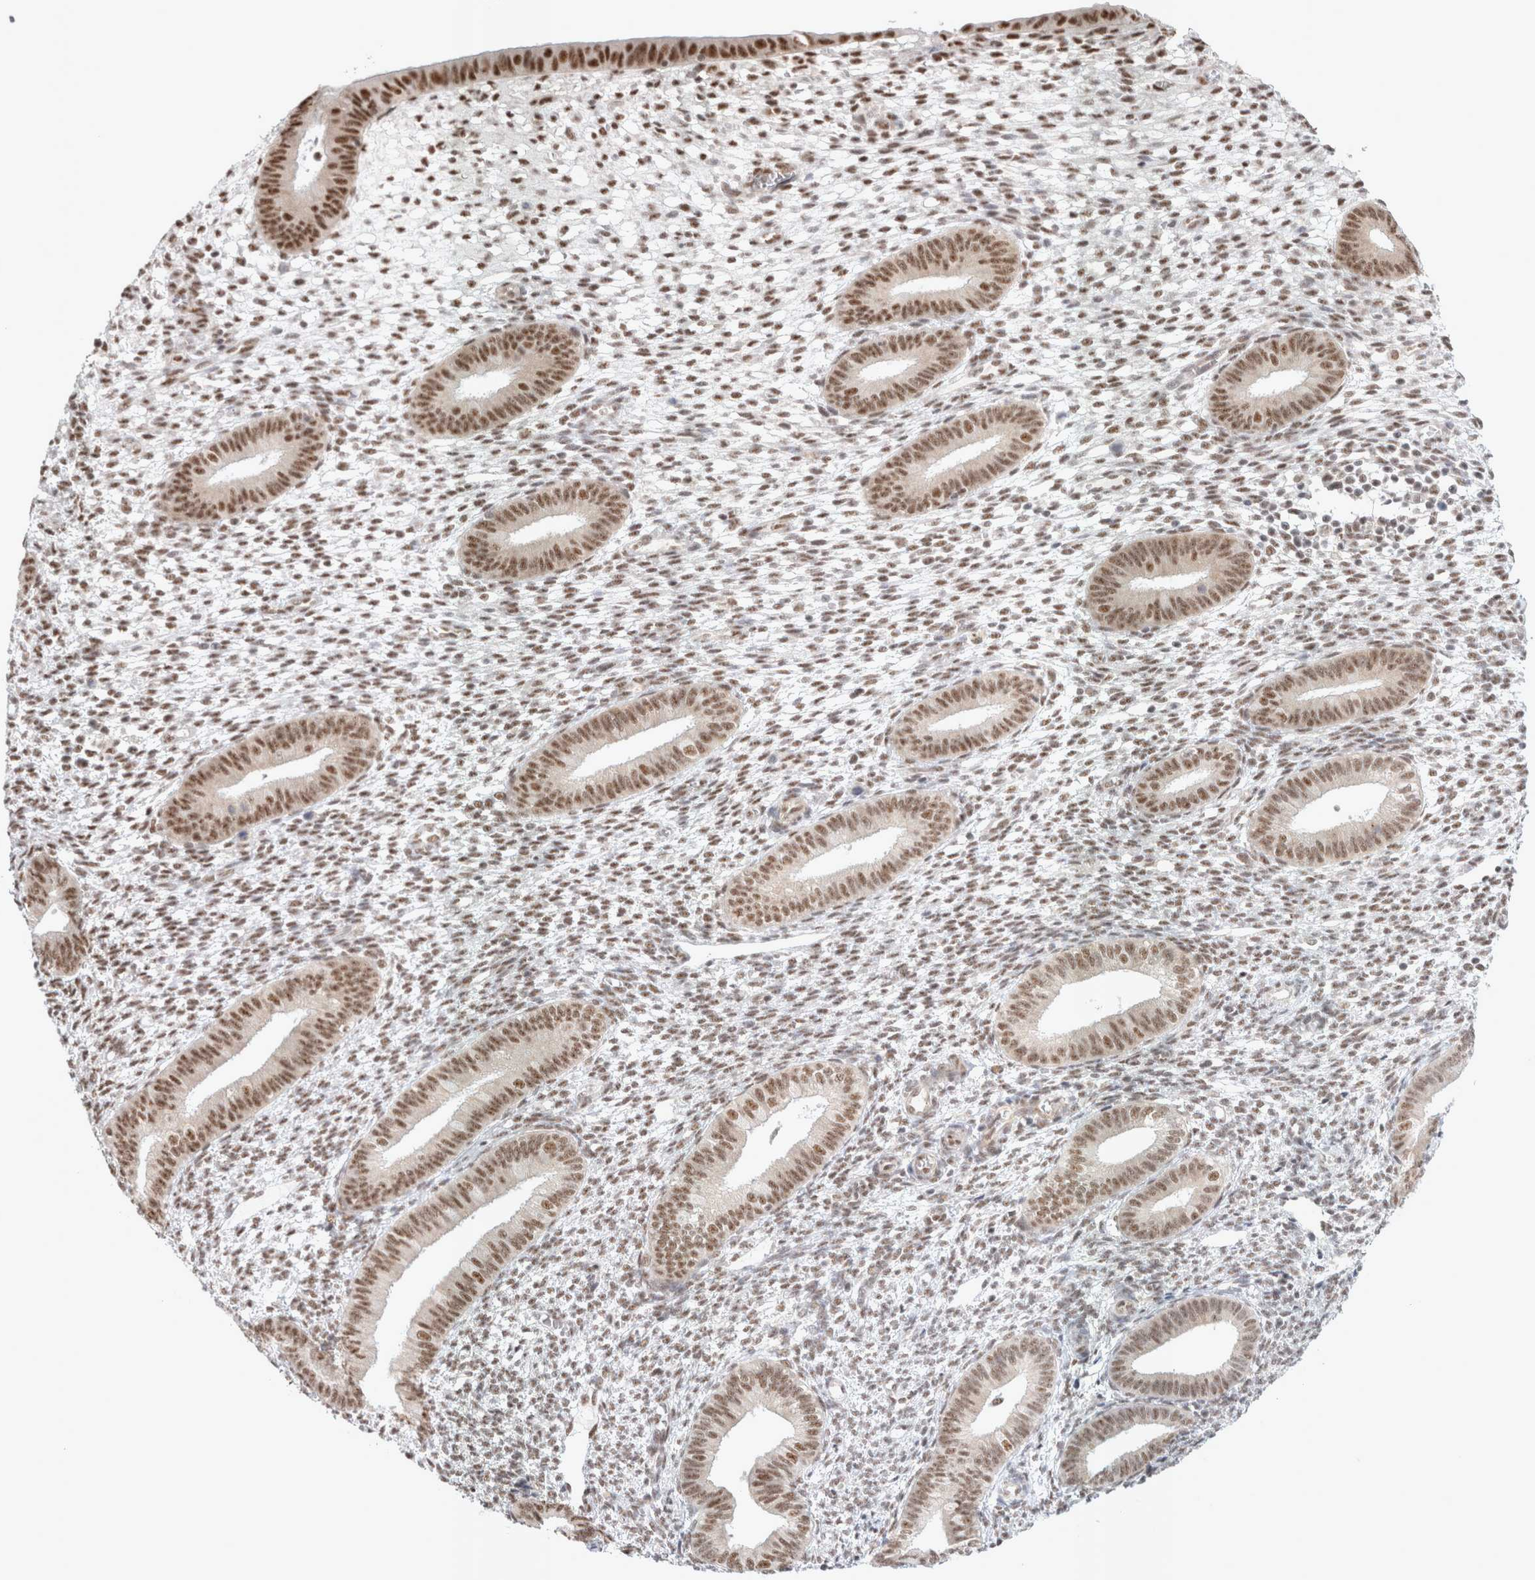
{"staining": {"intensity": "weak", "quantity": "25%-75%", "location": "nuclear"}, "tissue": "endometrium", "cell_type": "Cells in endometrial stroma", "image_type": "normal", "snomed": [{"axis": "morphology", "description": "Normal tissue, NOS"}, {"axis": "topography", "description": "Endometrium"}], "caption": "Immunohistochemistry (IHC) staining of normal endometrium, which shows low levels of weak nuclear positivity in about 25%-75% of cells in endometrial stroma indicating weak nuclear protein expression. The staining was performed using DAB (3,3'-diaminobenzidine) (brown) for protein detection and nuclei were counterstained in hematoxylin (blue).", "gene": "TRMT12", "patient": {"sex": "female", "age": 46}}